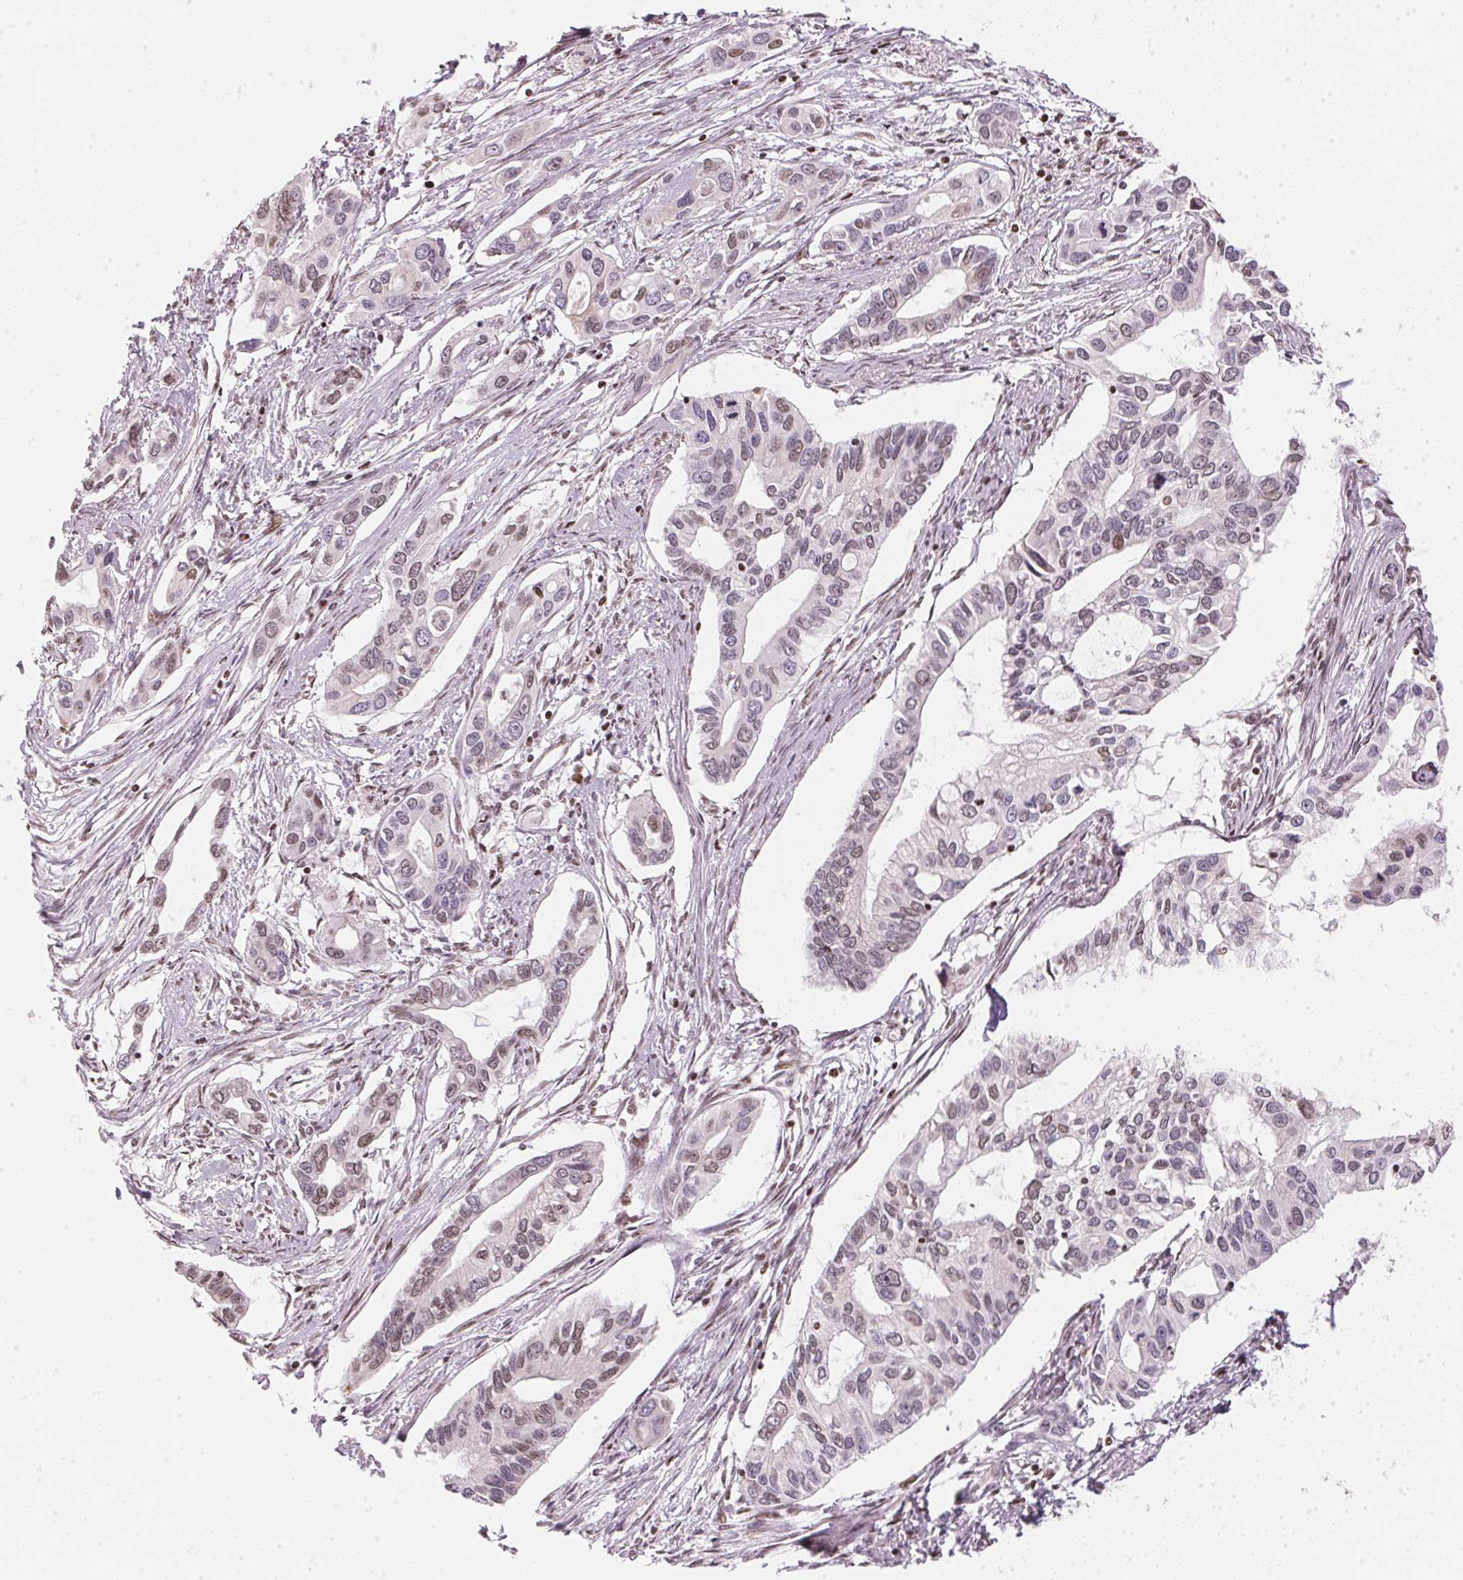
{"staining": {"intensity": "weak", "quantity": "<25%", "location": "nuclear"}, "tissue": "pancreatic cancer", "cell_type": "Tumor cells", "image_type": "cancer", "snomed": [{"axis": "morphology", "description": "Adenocarcinoma, NOS"}, {"axis": "topography", "description": "Pancreas"}], "caption": "This is an immunohistochemistry photomicrograph of pancreatic cancer. There is no expression in tumor cells.", "gene": "KAT6A", "patient": {"sex": "male", "age": 60}}